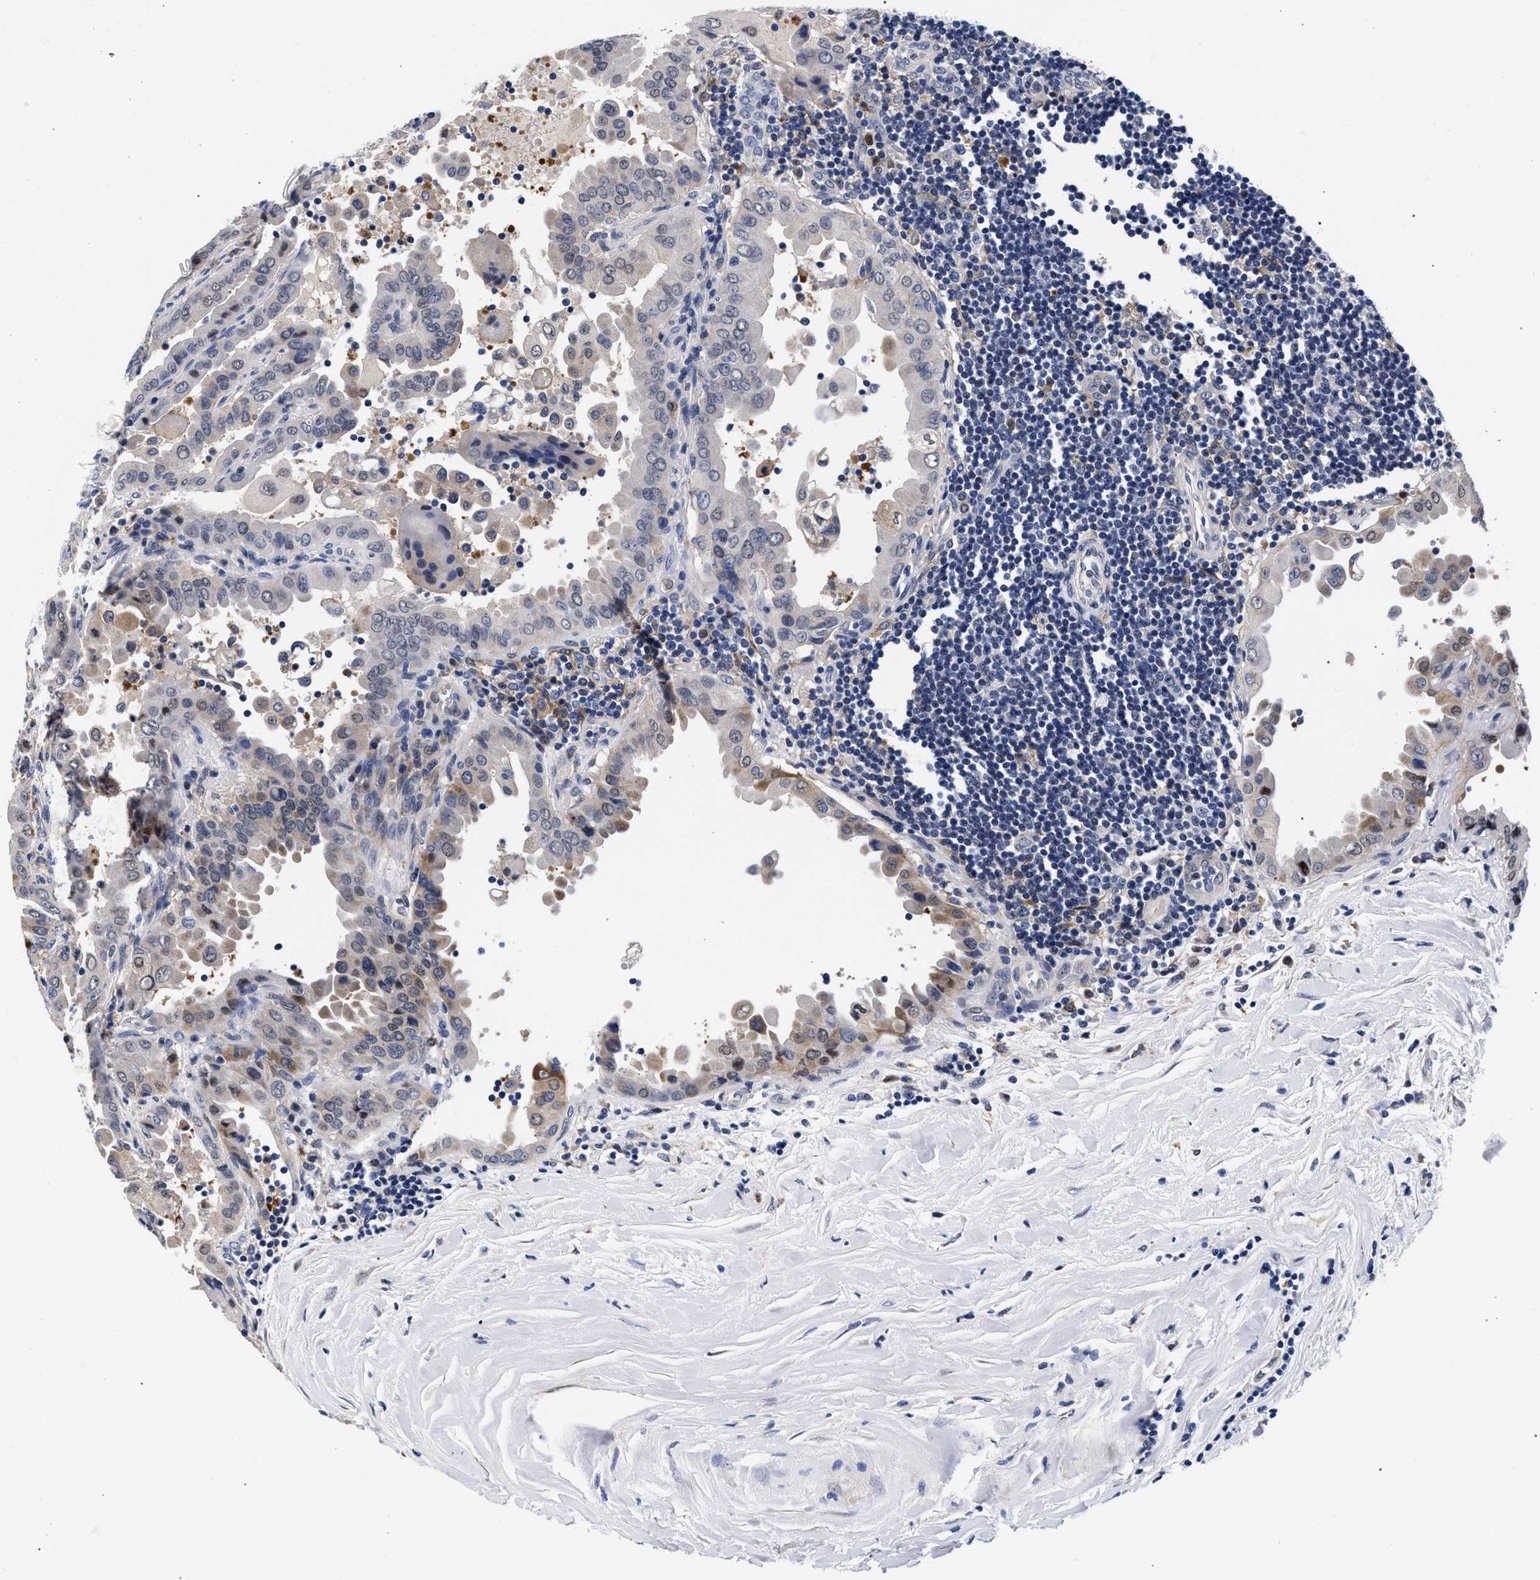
{"staining": {"intensity": "weak", "quantity": "<25%", "location": "cytoplasmic/membranous"}, "tissue": "thyroid cancer", "cell_type": "Tumor cells", "image_type": "cancer", "snomed": [{"axis": "morphology", "description": "Papillary adenocarcinoma, NOS"}, {"axis": "topography", "description": "Thyroid gland"}], "caption": "IHC of human thyroid cancer displays no staining in tumor cells.", "gene": "ZNF462", "patient": {"sex": "male", "age": 33}}